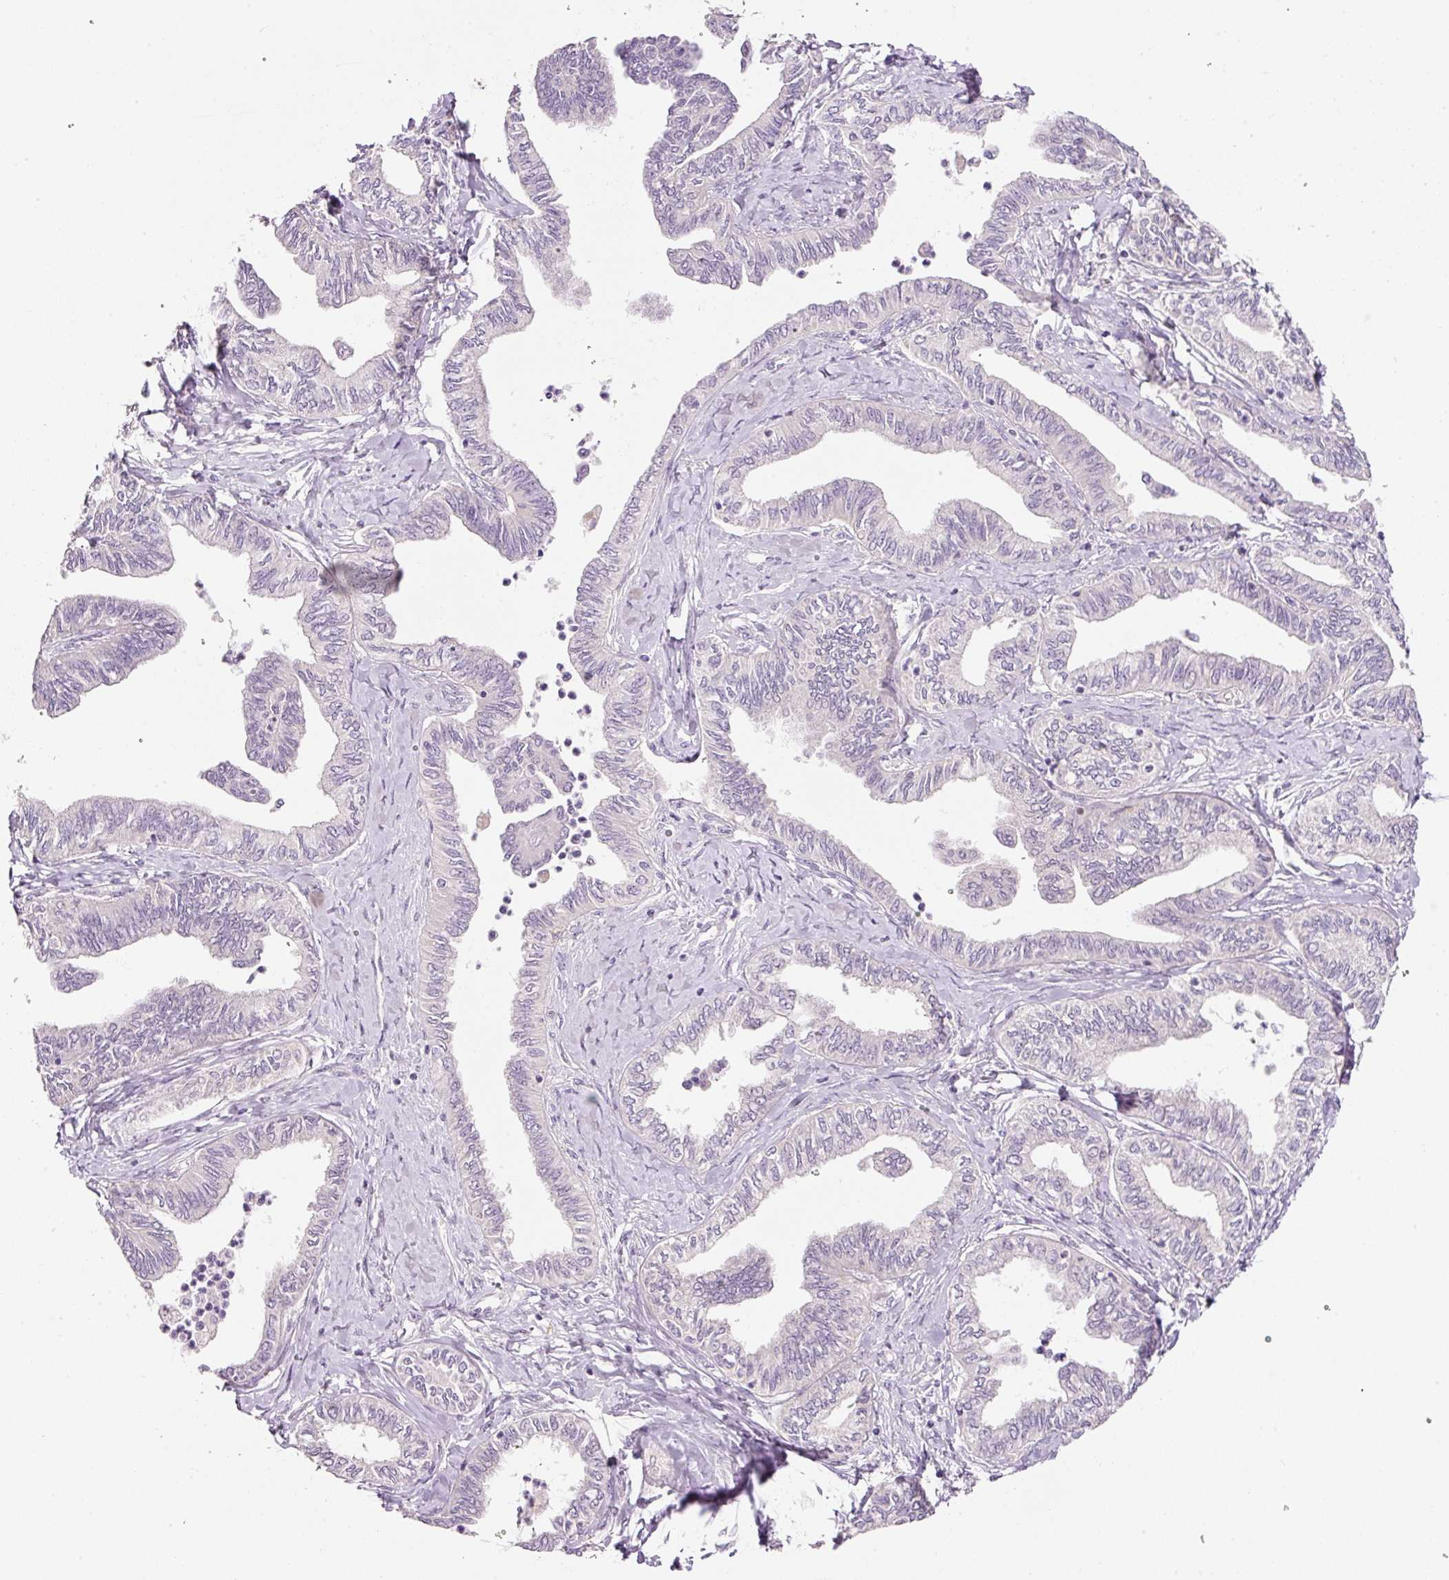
{"staining": {"intensity": "negative", "quantity": "none", "location": "none"}, "tissue": "ovarian cancer", "cell_type": "Tumor cells", "image_type": "cancer", "snomed": [{"axis": "morphology", "description": "Carcinoma, endometroid"}, {"axis": "topography", "description": "Ovary"}], "caption": "Immunohistochemistry micrograph of neoplastic tissue: ovarian cancer (endometroid carcinoma) stained with DAB (3,3'-diaminobenzidine) demonstrates no significant protein positivity in tumor cells.", "gene": "TENT5C", "patient": {"sex": "female", "age": 70}}